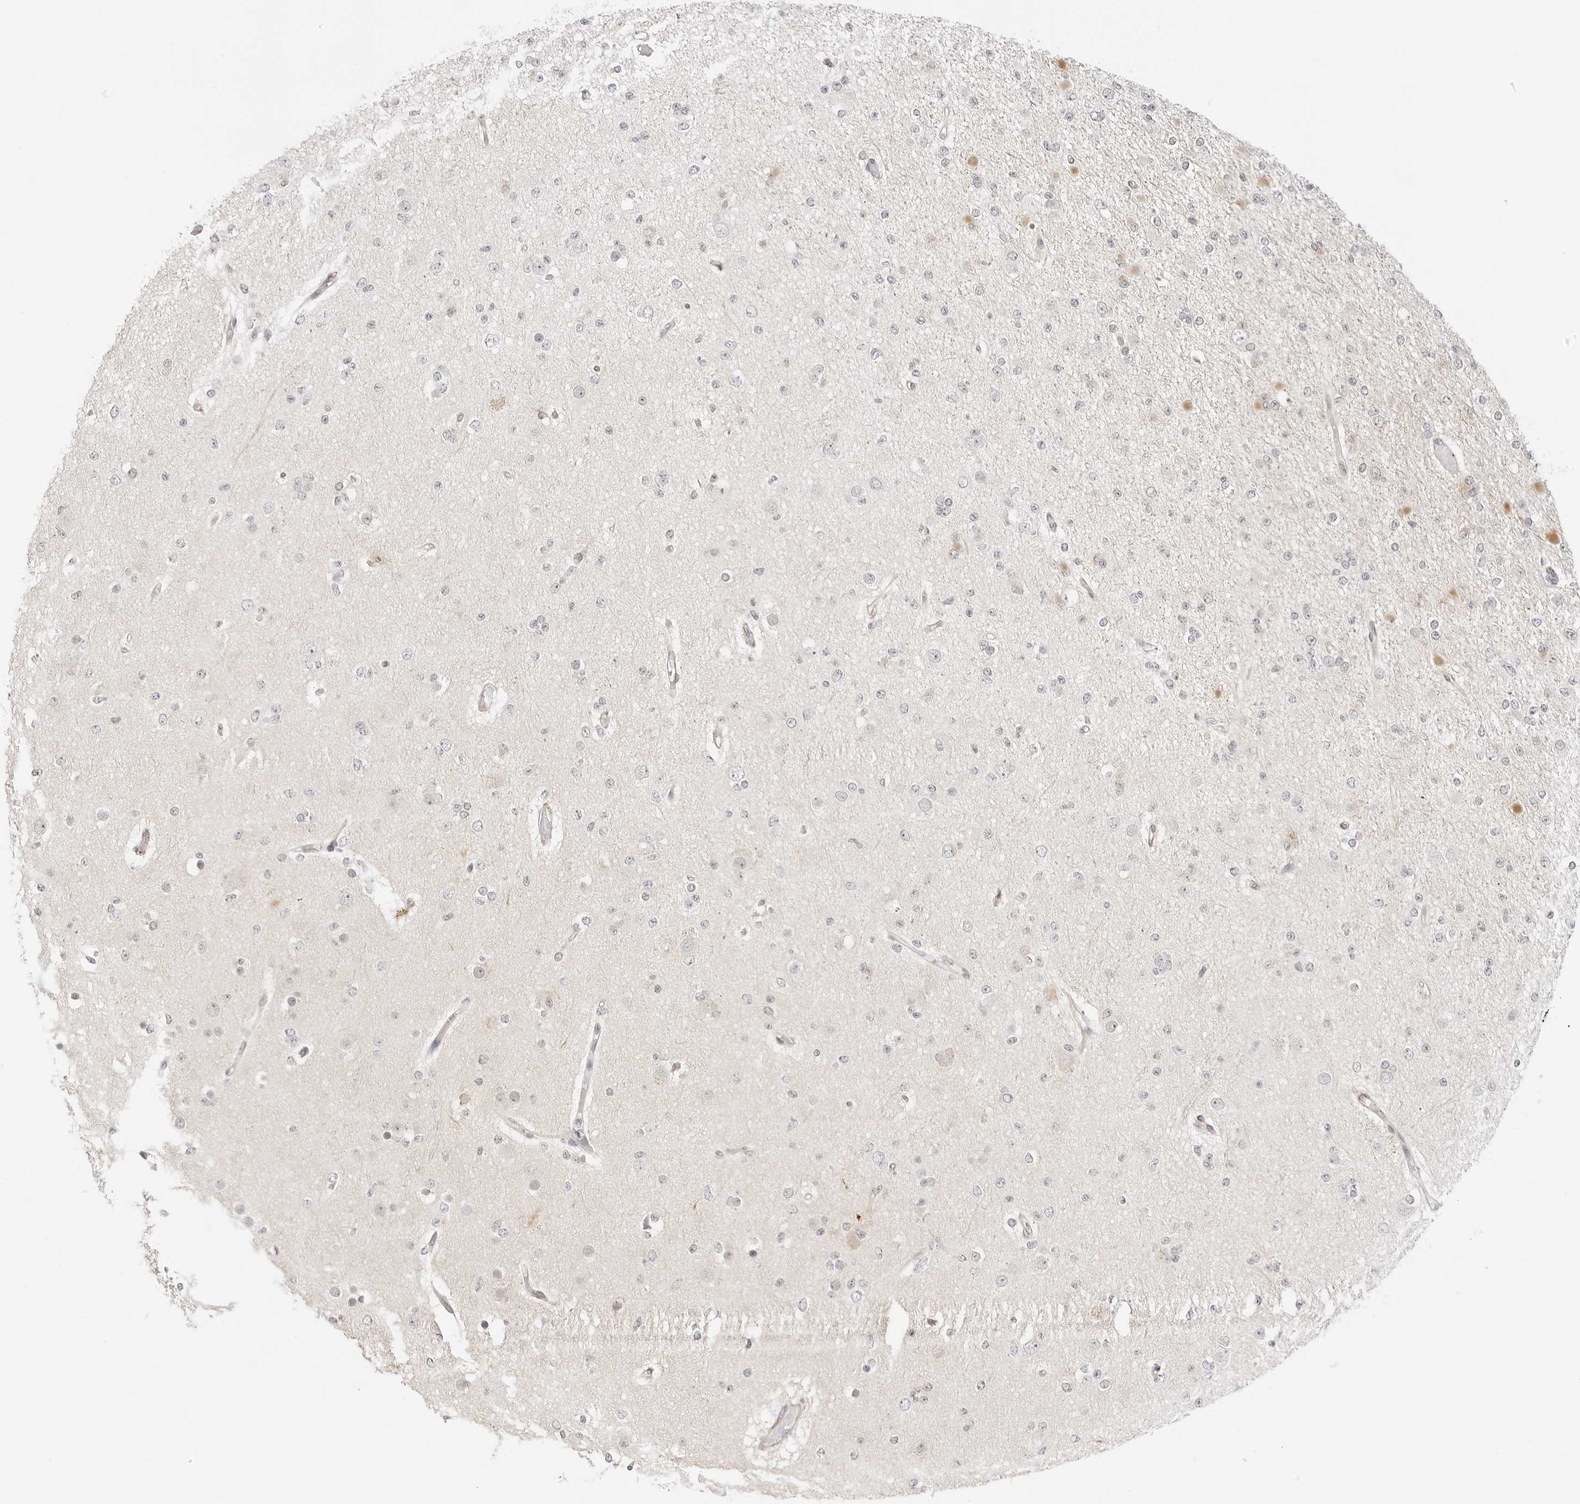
{"staining": {"intensity": "negative", "quantity": "none", "location": "none"}, "tissue": "glioma", "cell_type": "Tumor cells", "image_type": "cancer", "snomed": [{"axis": "morphology", "description": "Glioma, malignant, Low grade"}, {"axis": "topography", "description": "Brain"}], "caption": "Immunohistochemistry of glioma displays no staining in tumor cells.", "gene": "PCDH19", "patient": {"sex": "female", "age": 22}}